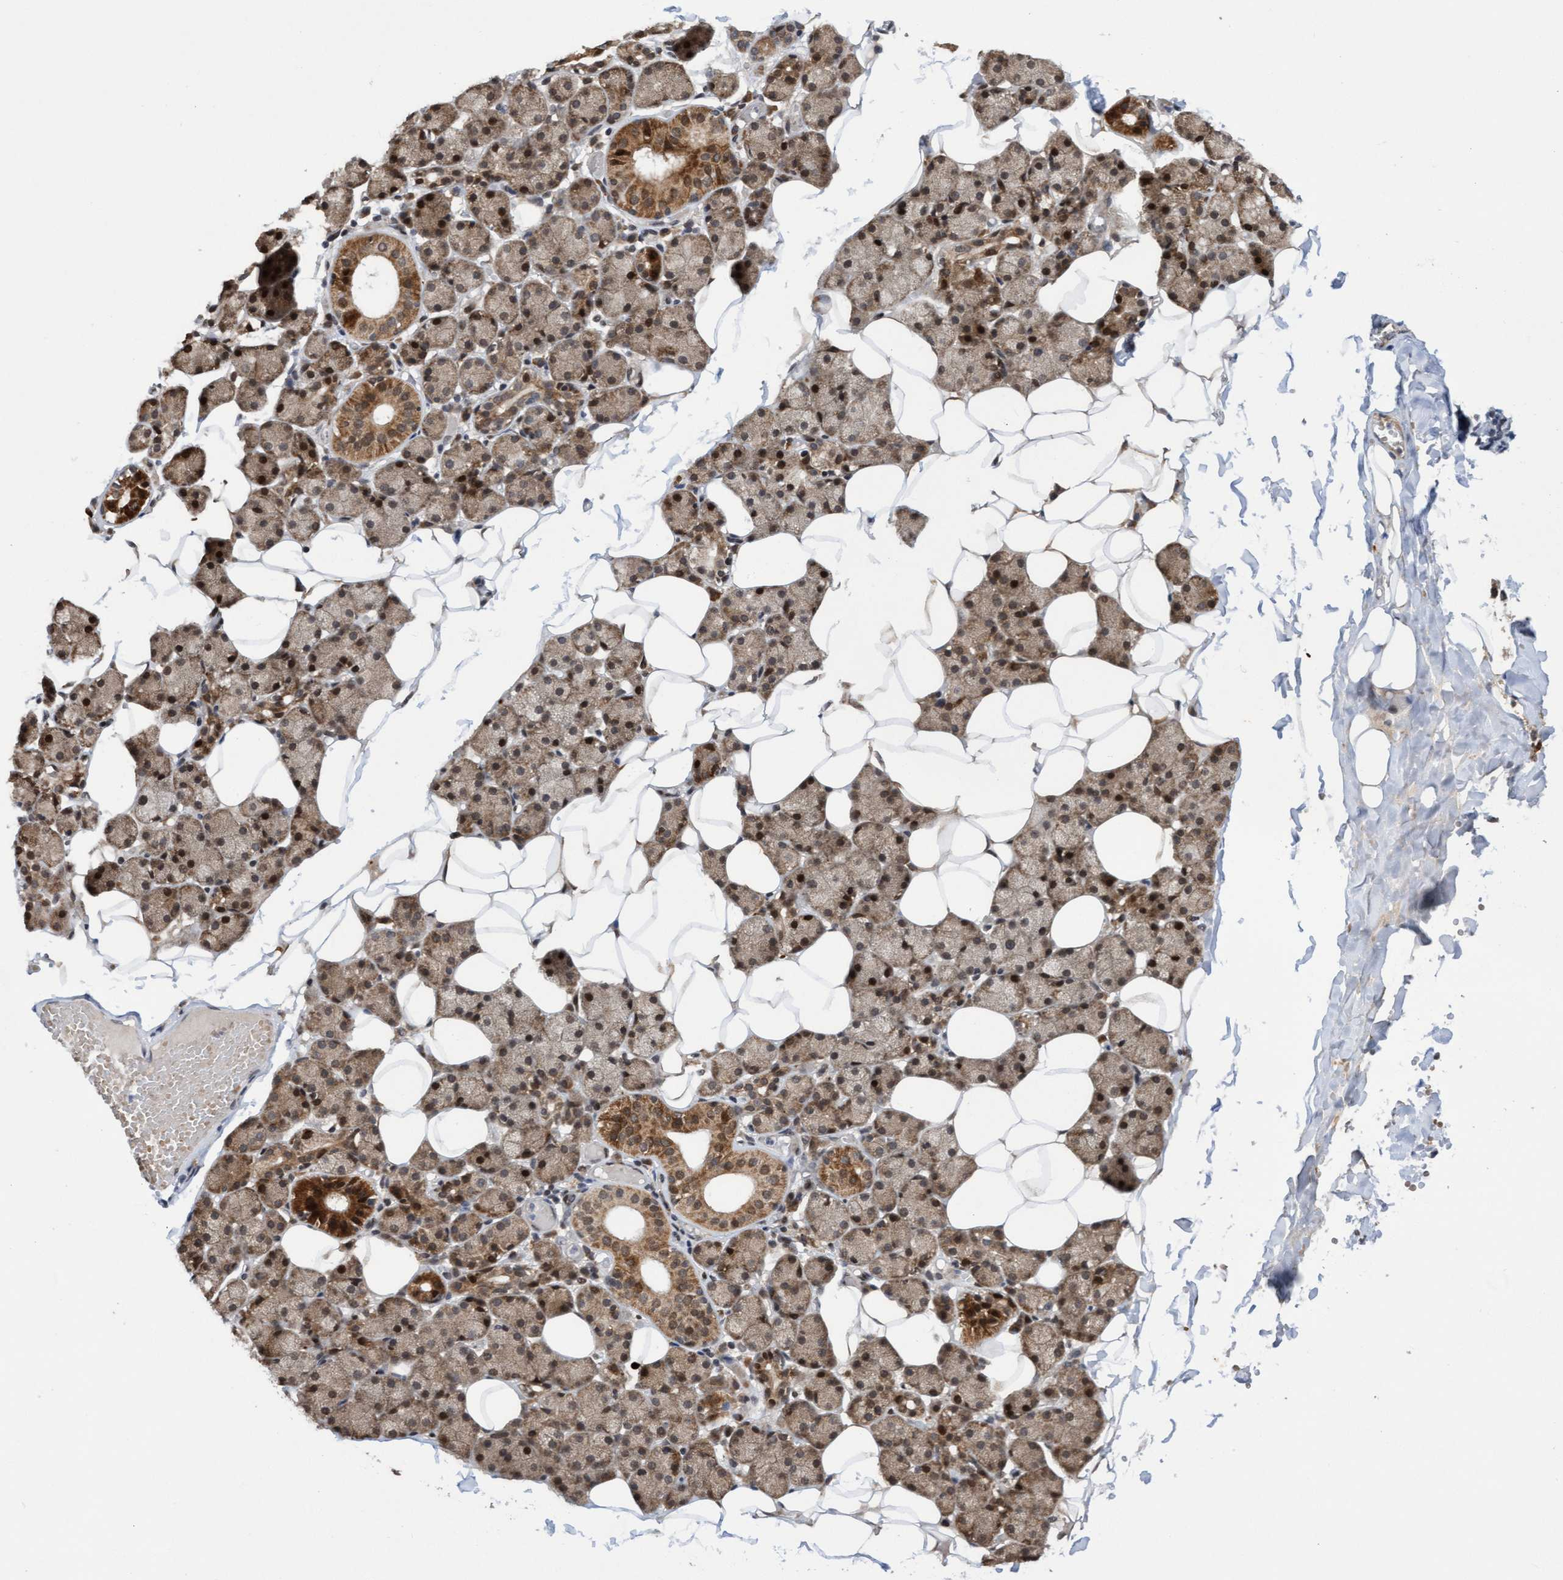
{"staining": {"intensity": "moderate", "quantity": ">75%", "location": "cytoplasmic/membranous,nuclear"}, "tissue": "salivary gland", "cell_type": "Glandular cells", "image_type": "normal", "snomed": [{"axis": "morphology", "description": "Normal tissue, NOS"}, {"axis": "topography", "description": "Salivary gland"}], "caption": "Immunohistochemistry (IHC) (DAB) staining of unremarkable human salivary gland shows moderate cytoplasmic/membranous,nuclear protein expression in about >75% of glandular cells. The staining was performed using DAB (3,3'-diaminobenzidine) to visualize the protein expression in brown, while the nuclei were stained in blue with hematoxylin (Magnification: 20x).", "gene": "TANC2", "patient": {"sex": "female", "age": 33}}